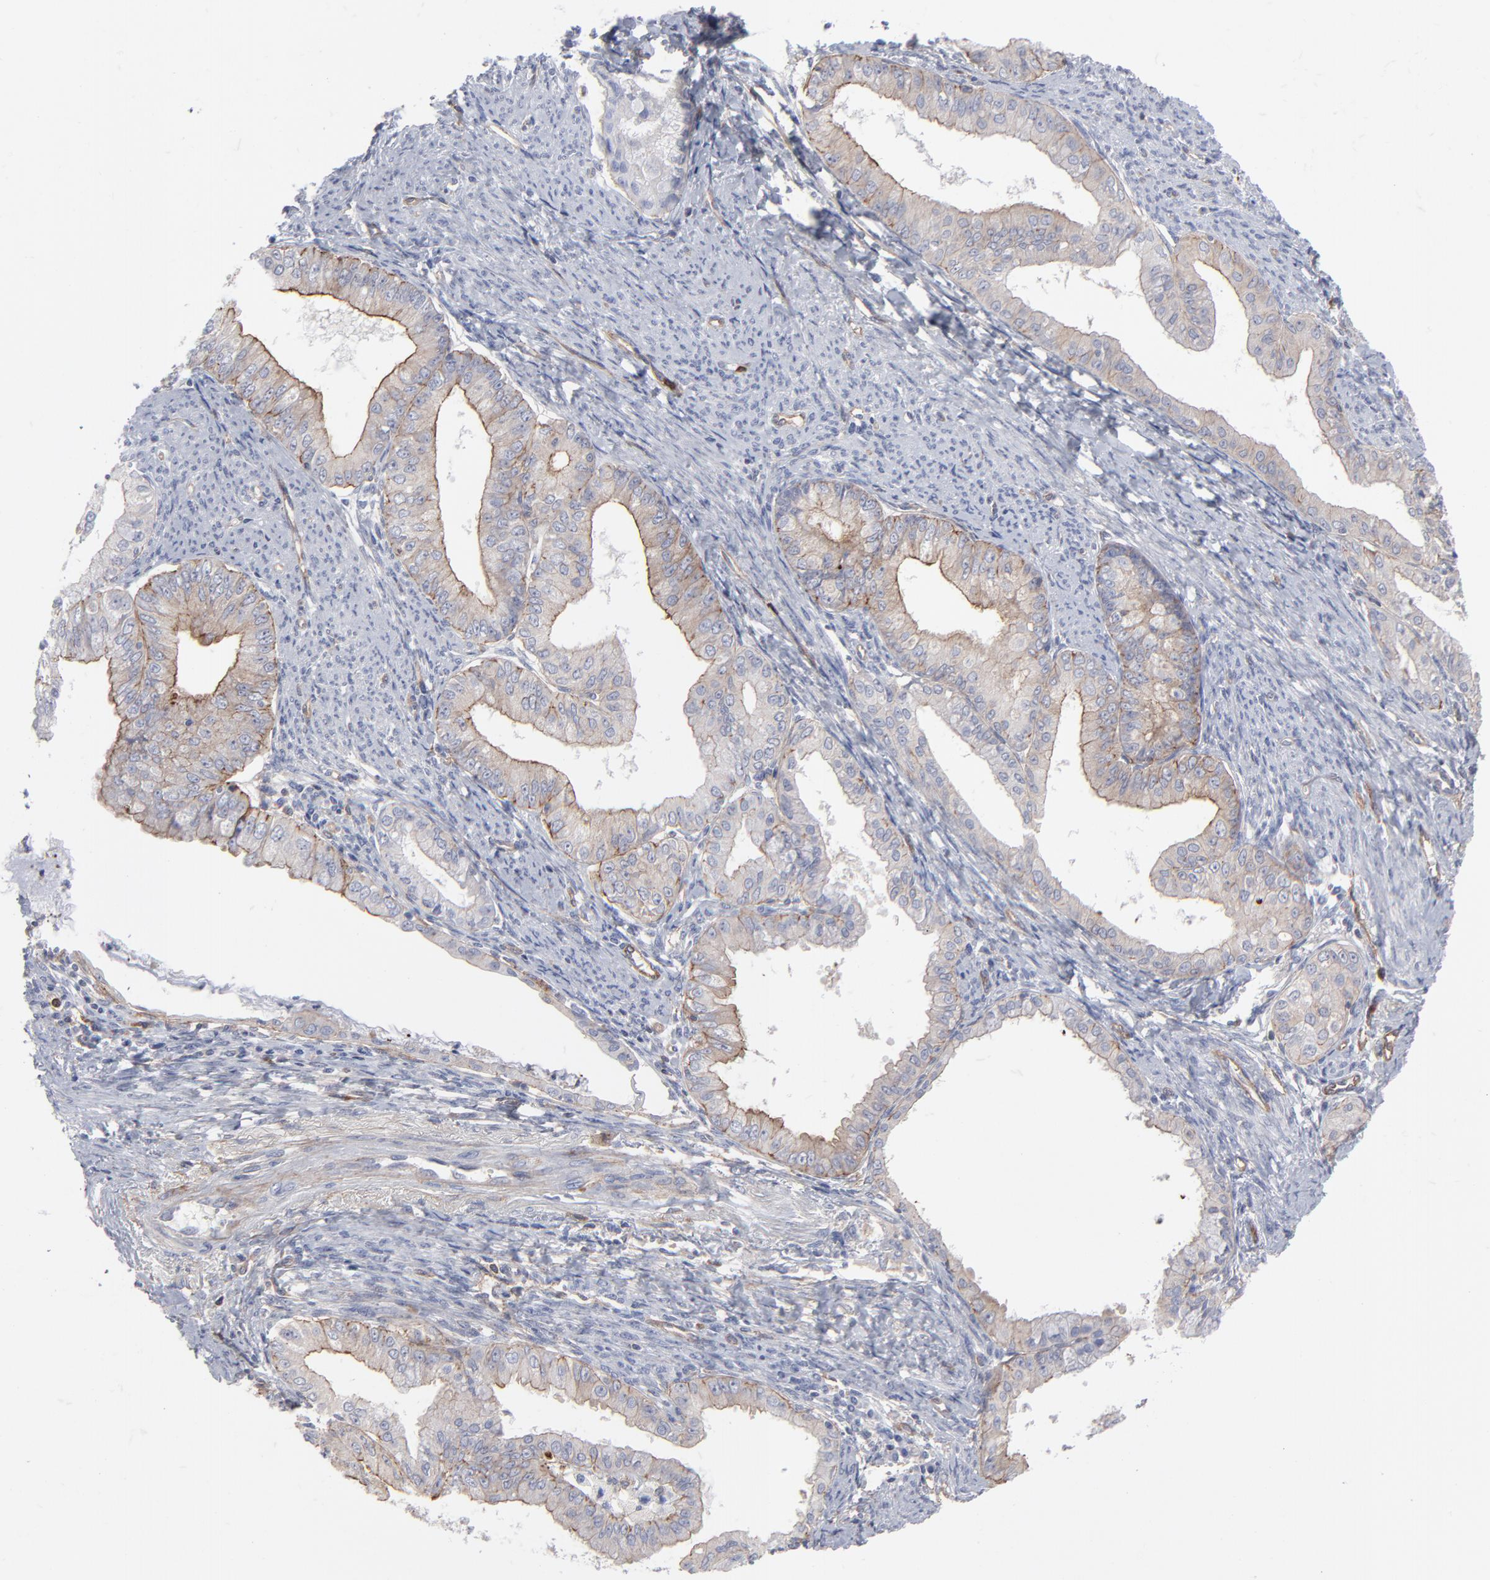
{"staining": {"intensity": "weak", "quantity": ">75%", "location": "cytoplasmic/membranous"}, "tissue": "endometrial cancer", "cell_type": "Tumor cells", "image_type": "cancer", "snomed": [{"axis": "morphology", "description": "Adenocarcinoma, NOS"}, {"axis": "topography", "description": "Endometrium"}], "caption": "Adenocarcinoma (endometrial) stained with DAB (3,3'-diaminobenzidine) immunohistochemistry (IHC) displays low levels of weak cytoplasmic/membranous positivity in approximately >75% of tumor cells. (DAB (3,3'-diaminobenzidine) IHC with brightfield microscopy, high magnification).", "gene": "PXN", "patient": {"sex": "female", "age": 76}}